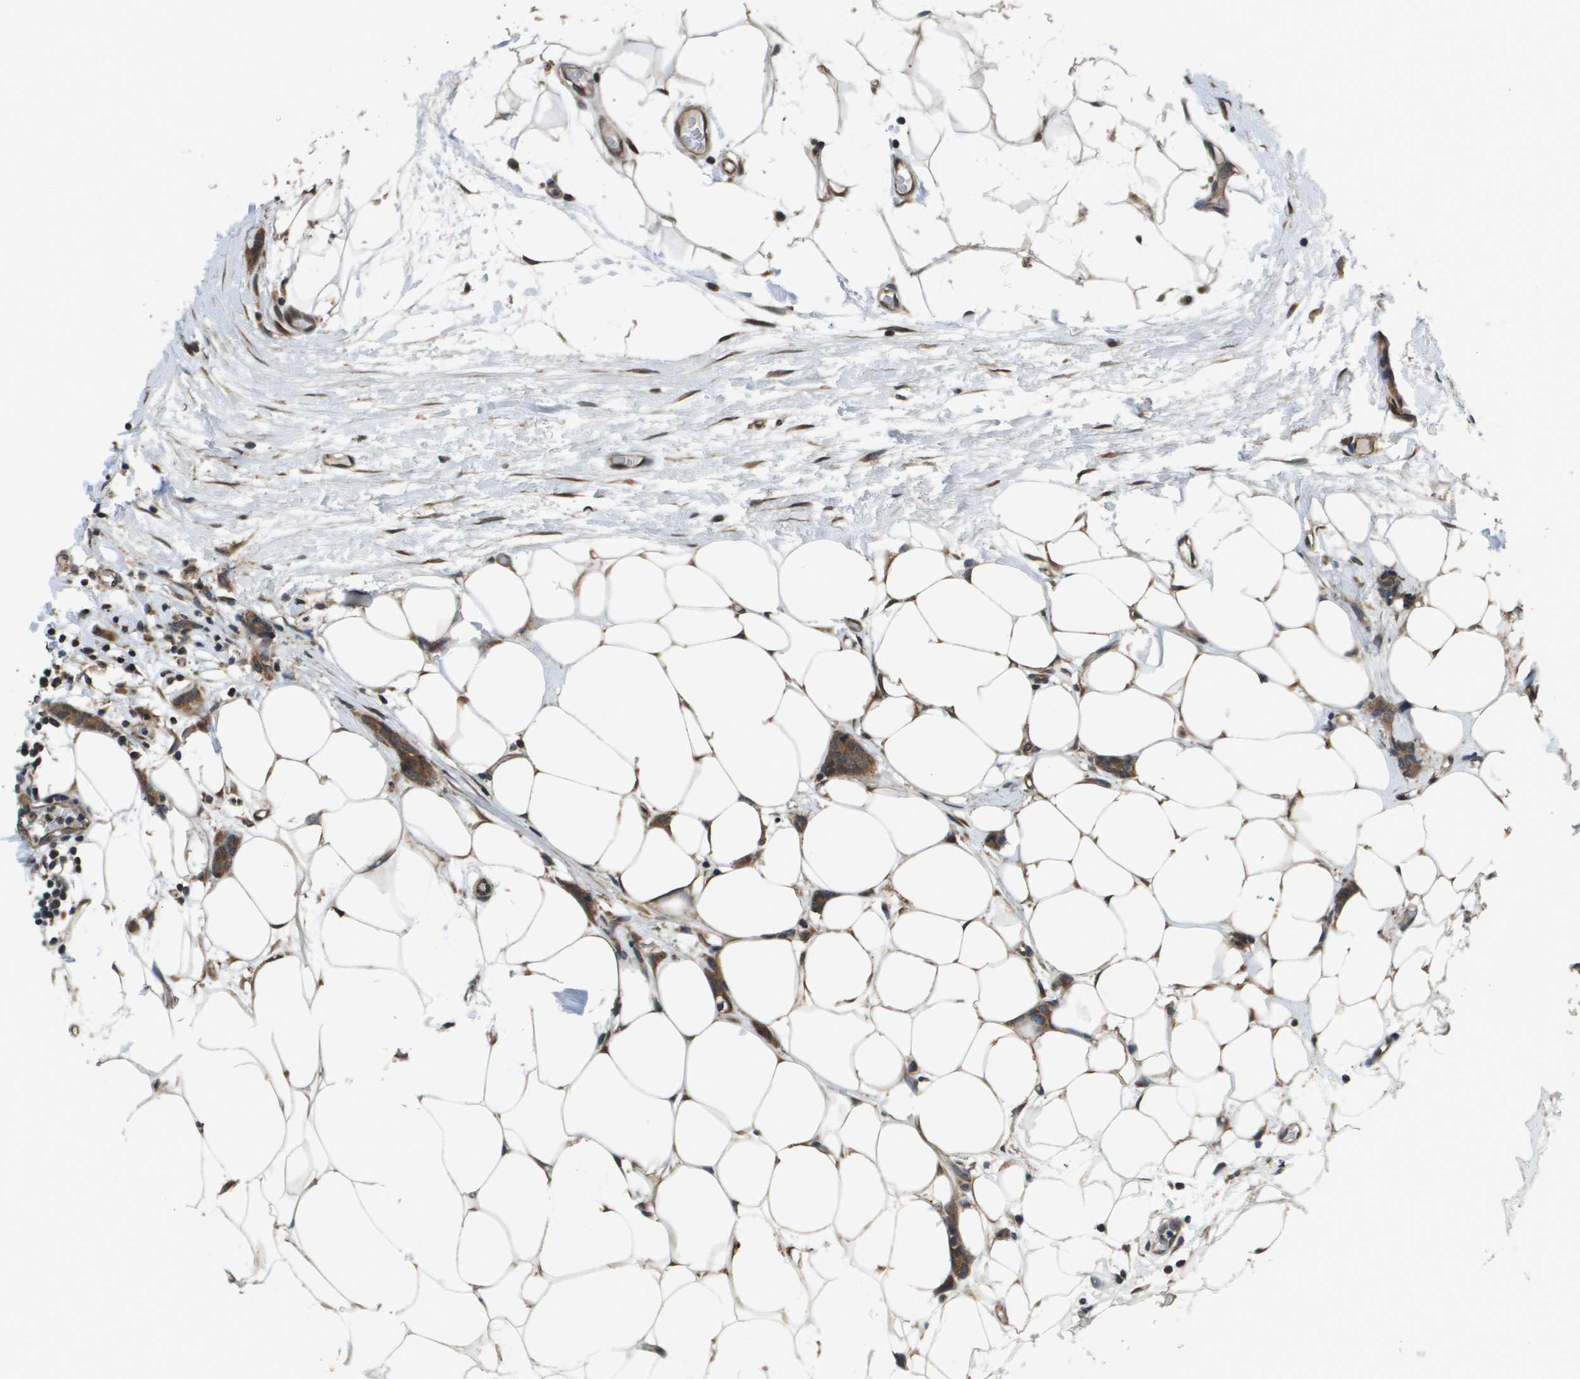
{"staining": {"intensity": "moderate", "quantity": ">75%", "location": "cytoplasmic/membranous"}, "tissue": "breast cancer", "cell_type": "Tumor cells", "image_type": "cancer", "snomed": [{"axis": "morphology", "description": "Lobular carcinoma"}, {"axis": "topography", "description": "Skin"}, {"axis": "topography", "description": "Breast"}], "caption": "Tumor cells reveal moderate cytoplasmic/membranous expression in approximately >75% of cells in breast cancer (lobular carcinoma).", "gene": "SEC62", "patient": {"sex": "female", "age": 46}}